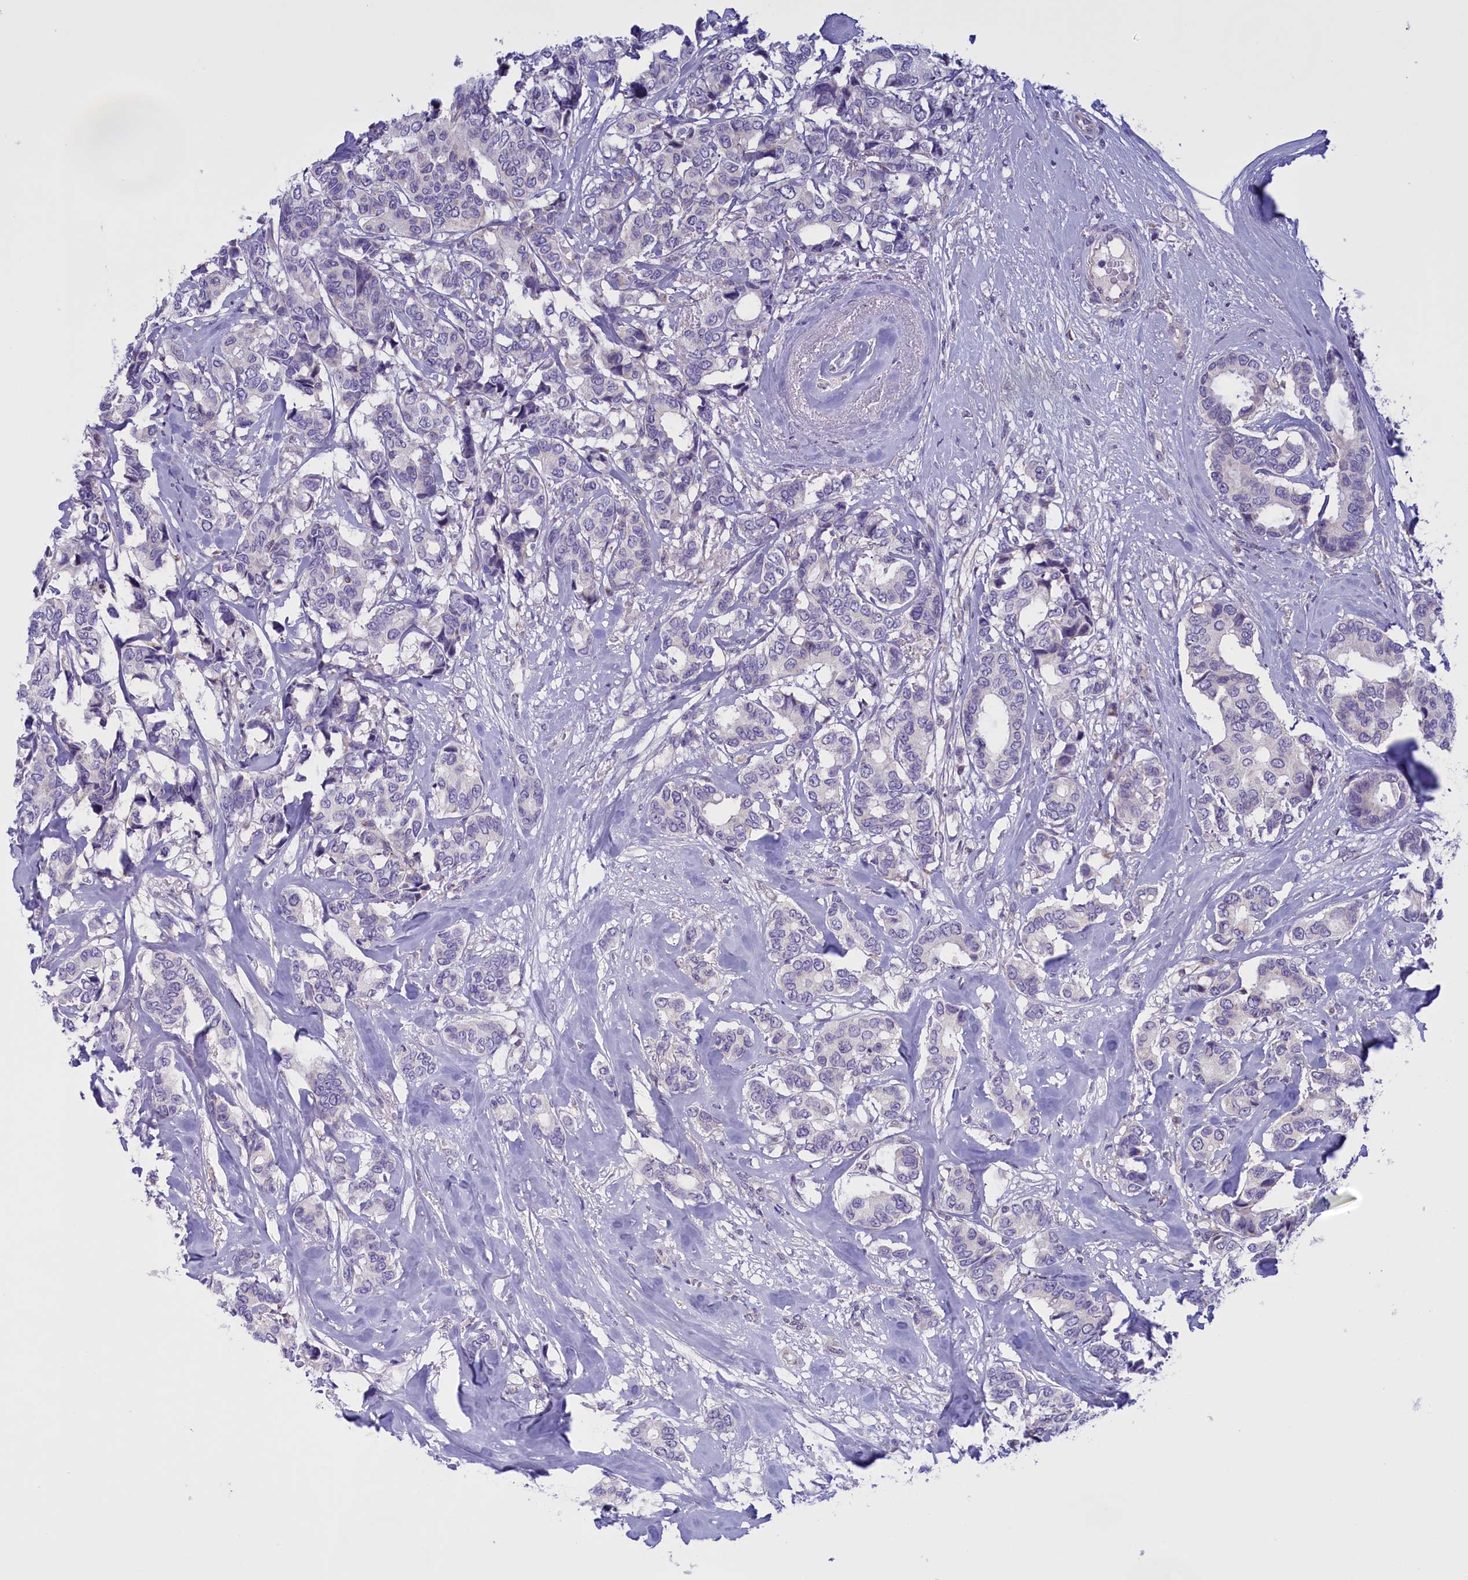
{"staining": {"intensity": "negative", "quantity": "none", "location": "none"}, "tissue": "breast cancer", "cell_type": "Tumor cells", "image_type": "cancer", "snomed": [{"axis": "morphology", "description": "Duct carcinoma"}, {"axis": "topography", "description": "Breast"}], "caption": "Immunohistochemical staining of human breast cancer demonstrates no significant expression in tumor cells. Brightfield microscopy of immunohistochemistry (IHC) stained with DAB (3,3'-diaminobenzidine) (brown) and hematoxylin (blue), captured at high magnification.", "gene": "FAM149B1", "patient": {"sex": "female", "age": 87}}